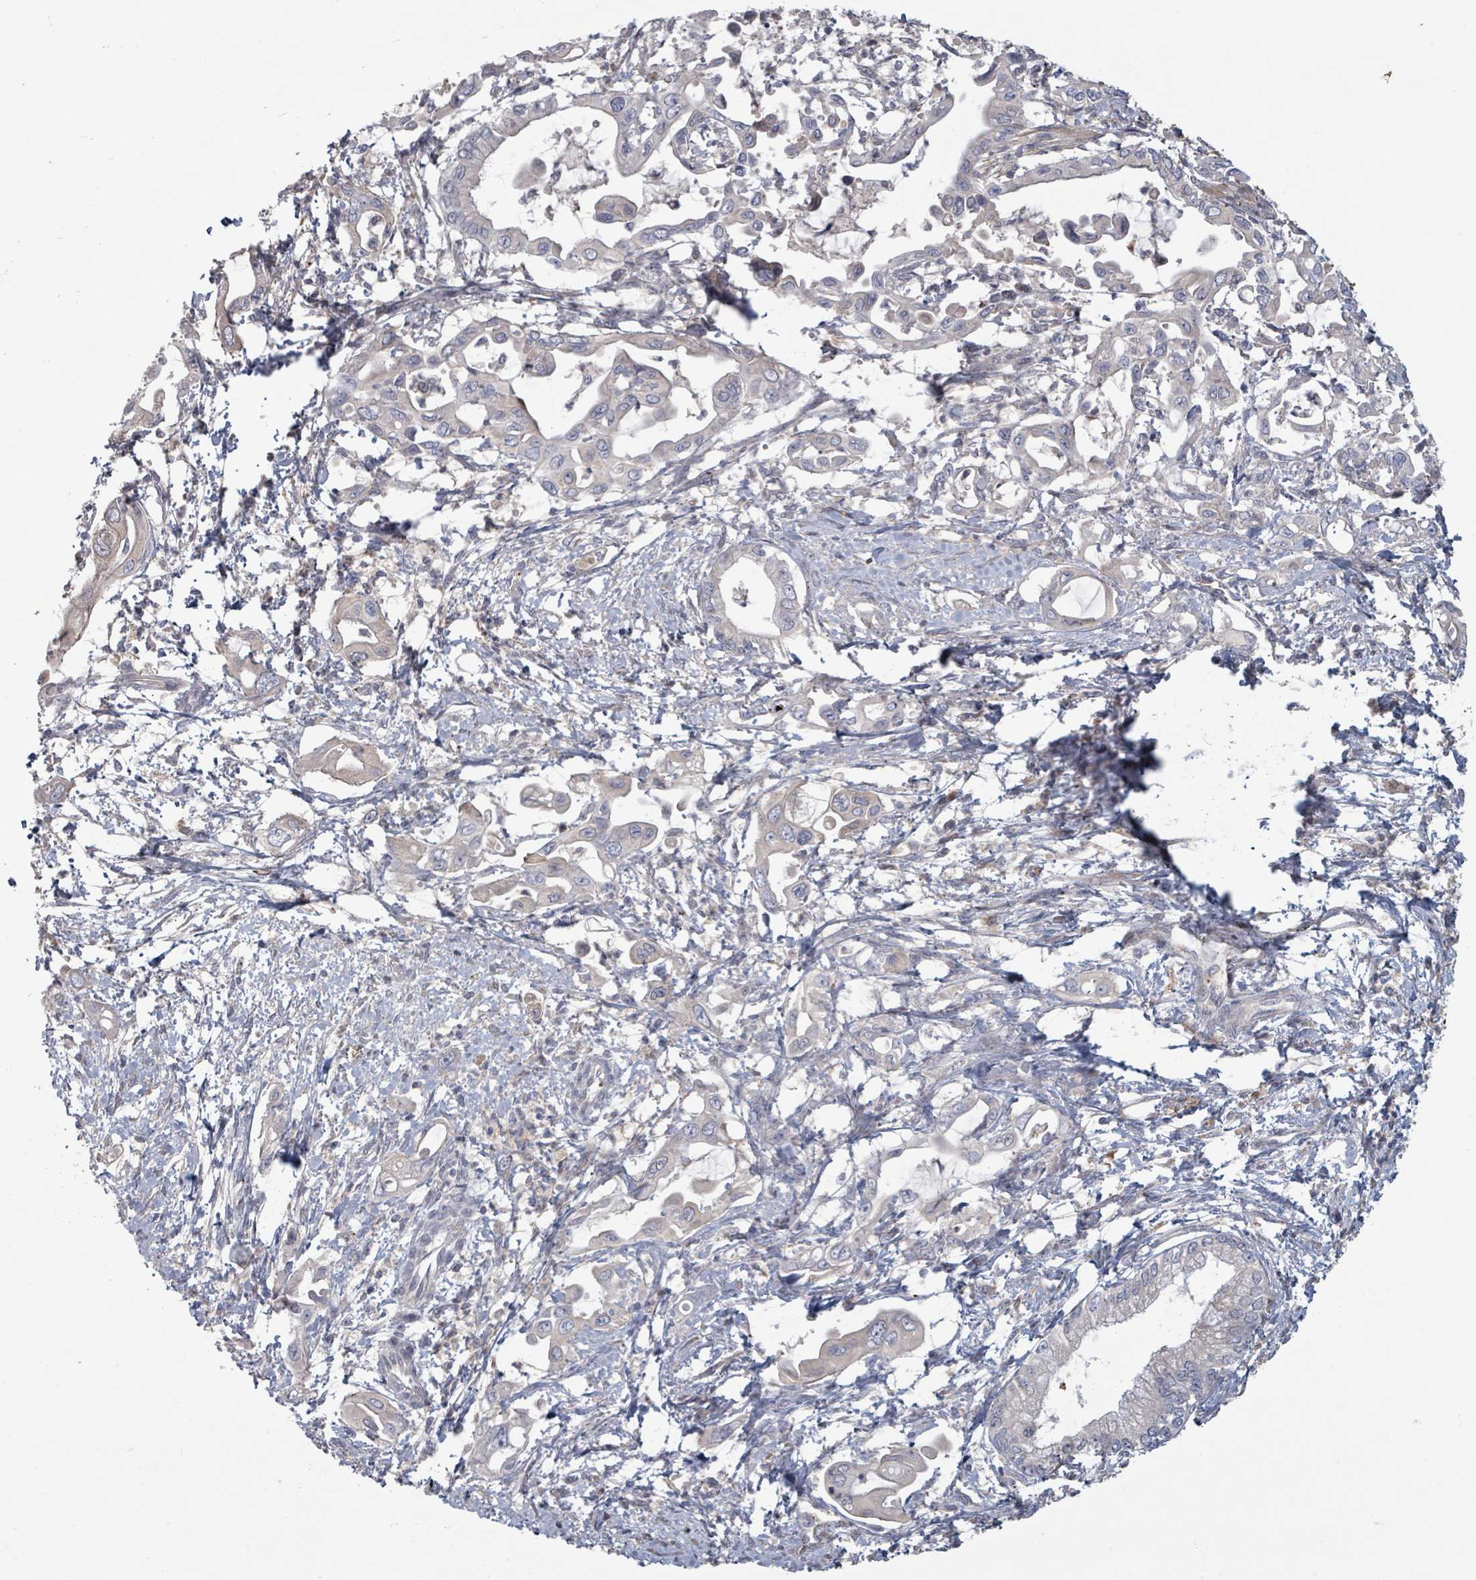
{"staining": {"intensity": "negative", "quantity": "none", "location": "none"}, "tissue": "pancreatic cancer", "cell_type": "Tumor cells", "image_type": "cancer", "snomed": [{"axis": "morphology", "description": "Adenocarcinoma, NOS"}, {"axis": "topography", "description": "Pancreas"}], "caption": "High power microscopy image of an immunohistochemistry histopathology image of pancreatic cancer (adenocarcinoma), revealing no significant expression in tumor cells. (Stains: DAB immunohistochemistry (IHC) with hematoxylin counter stain, Microscopy: brightfield microscopy at high magnification).", "gene": "GABBR1", "patient": {"sex": "male", "age": 61}}